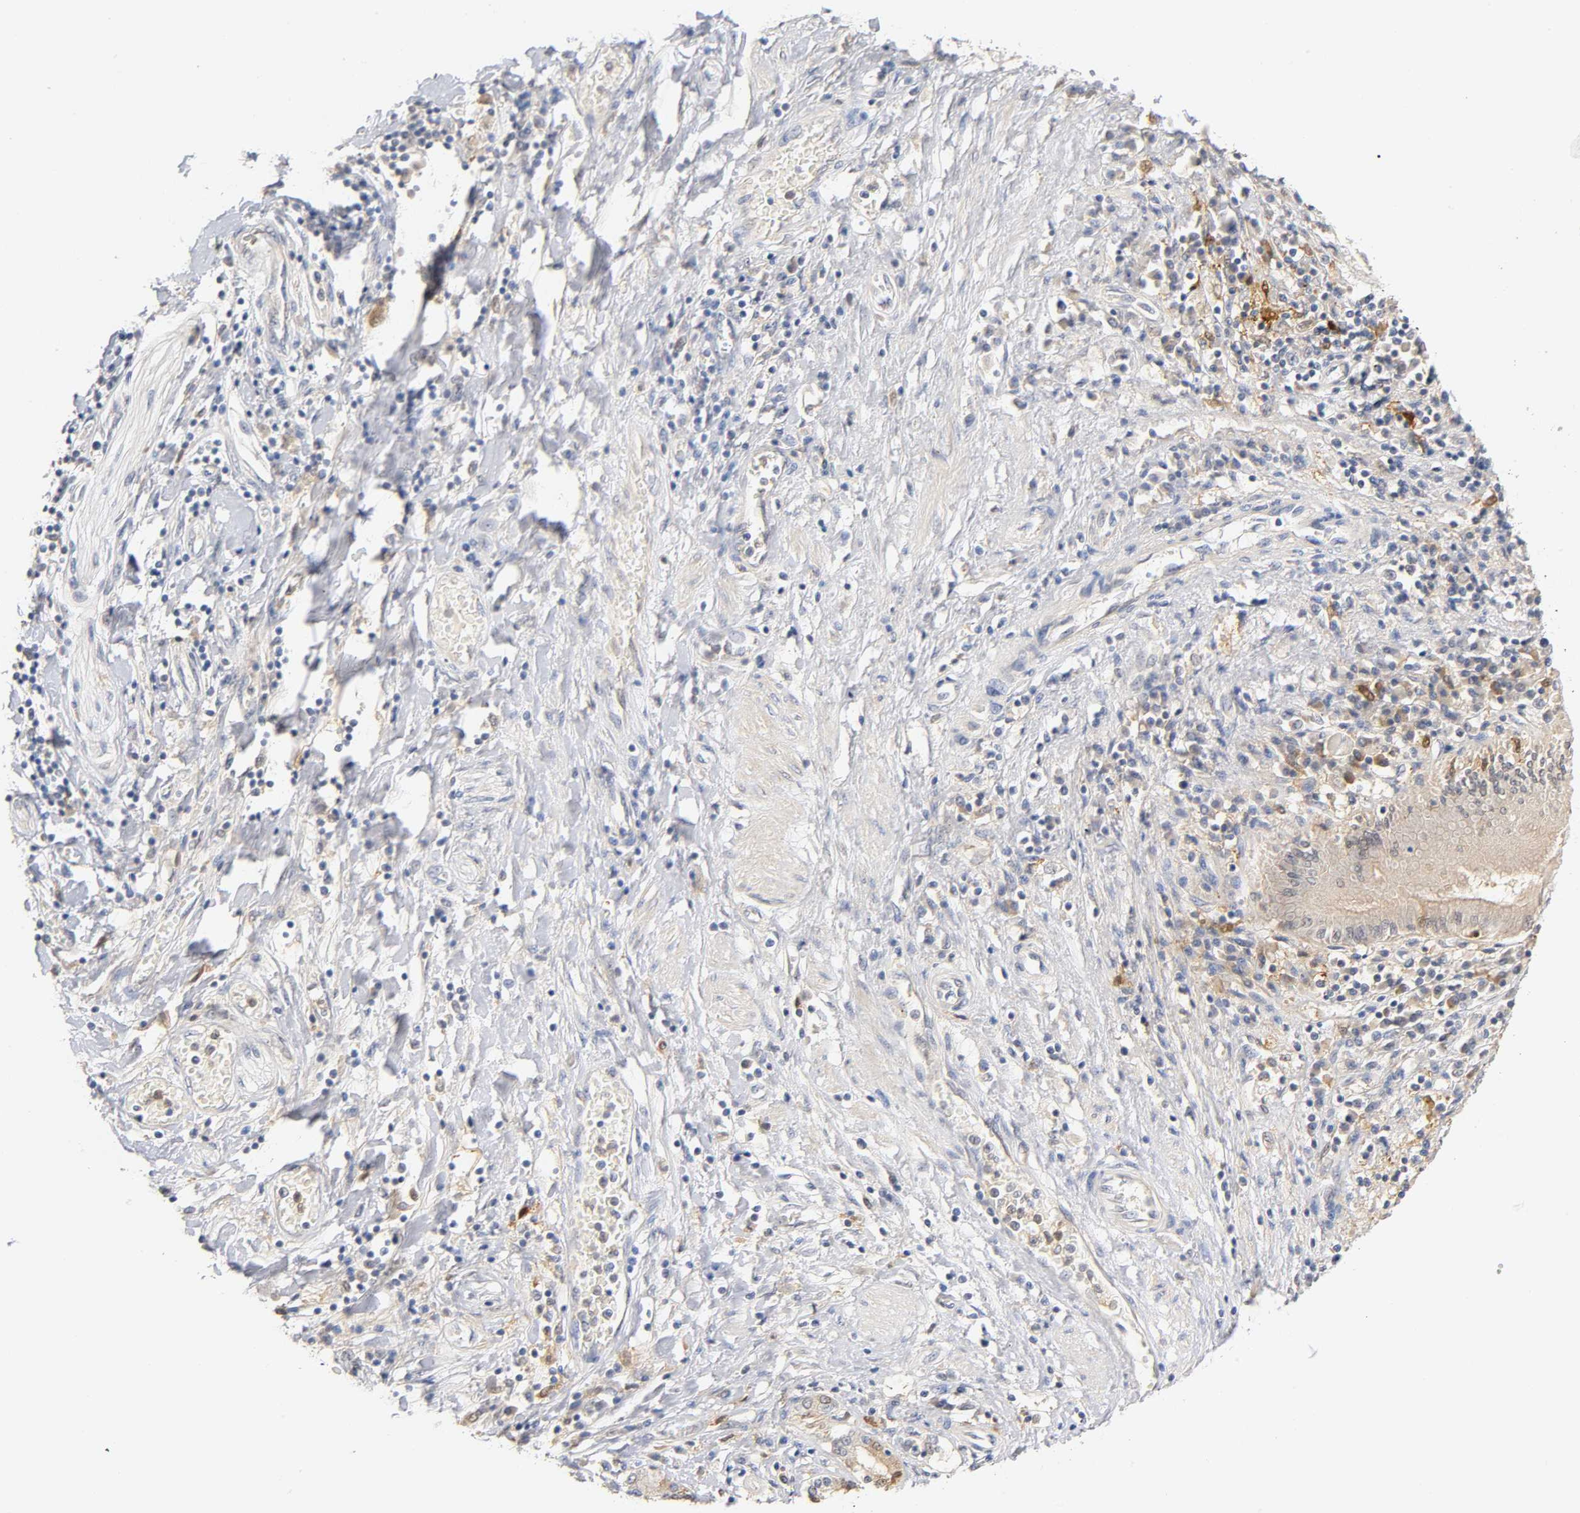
{"staining": {"intensity": "weak", "quantity": "25%-75%", "location": "cytoplasmic/membranous,nuclear"}, "tissue": "pancreatic cancer", "cell_type": "Tumor cells", "image_type": "cancer", "snomed": [{"axis": "morphology", "description": "Adenocarcinoma, NOS"}, {"axis": "topography", "description": "Pancreas"}], "caption": "IHC image of neoplastic tissue: adenocarcinoma (pancreatic) stained using immunohistochemistry displays low levels of weak protein expression localized specifically in the cytoplasmic/membranous and nuclear of tumor cells, appearing as a cytoplasmic/membranous and nuclear brown color.", "gene": "IL18", "patient": {"sex": "female", "age": 48}}